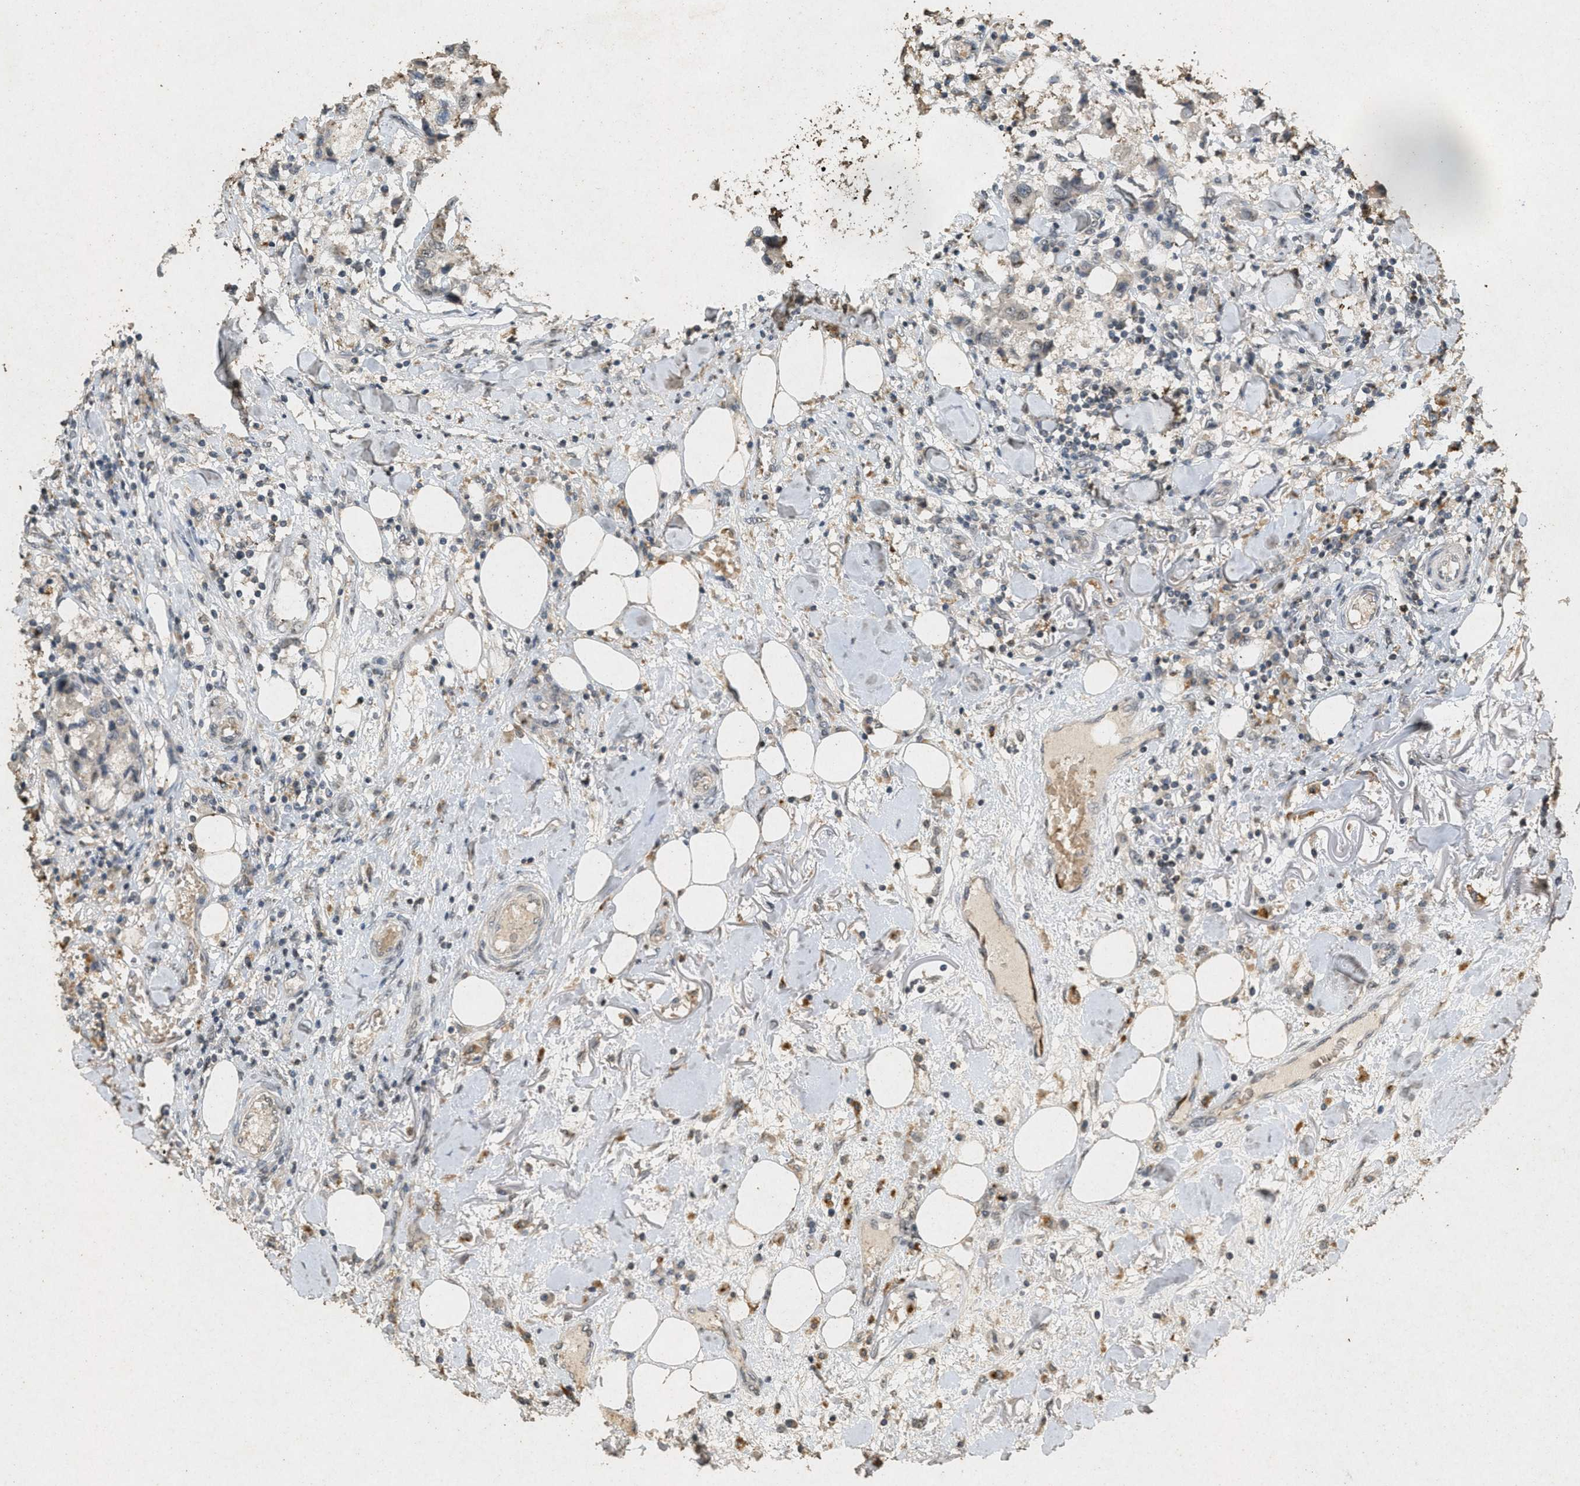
{"staining": {"intensity": "negative", "quantity": "none", "location": "none"}, "tissue": "breast cancer", "cell_type": "Tumor cells", "image_type": "cancer", "snomed": [{"axis": "morphology", "description": "Duct carcinoma"}, {"axis": "topography", "description": "Breast"}], "caption": "This is an immunohistochemistry photomicrograph of human breast cancer (invasive ductal carcinoma). There is no positivity in tumor cells.", "gene": "ABHD6", "patient": {"sex": "female", "age": 80}}